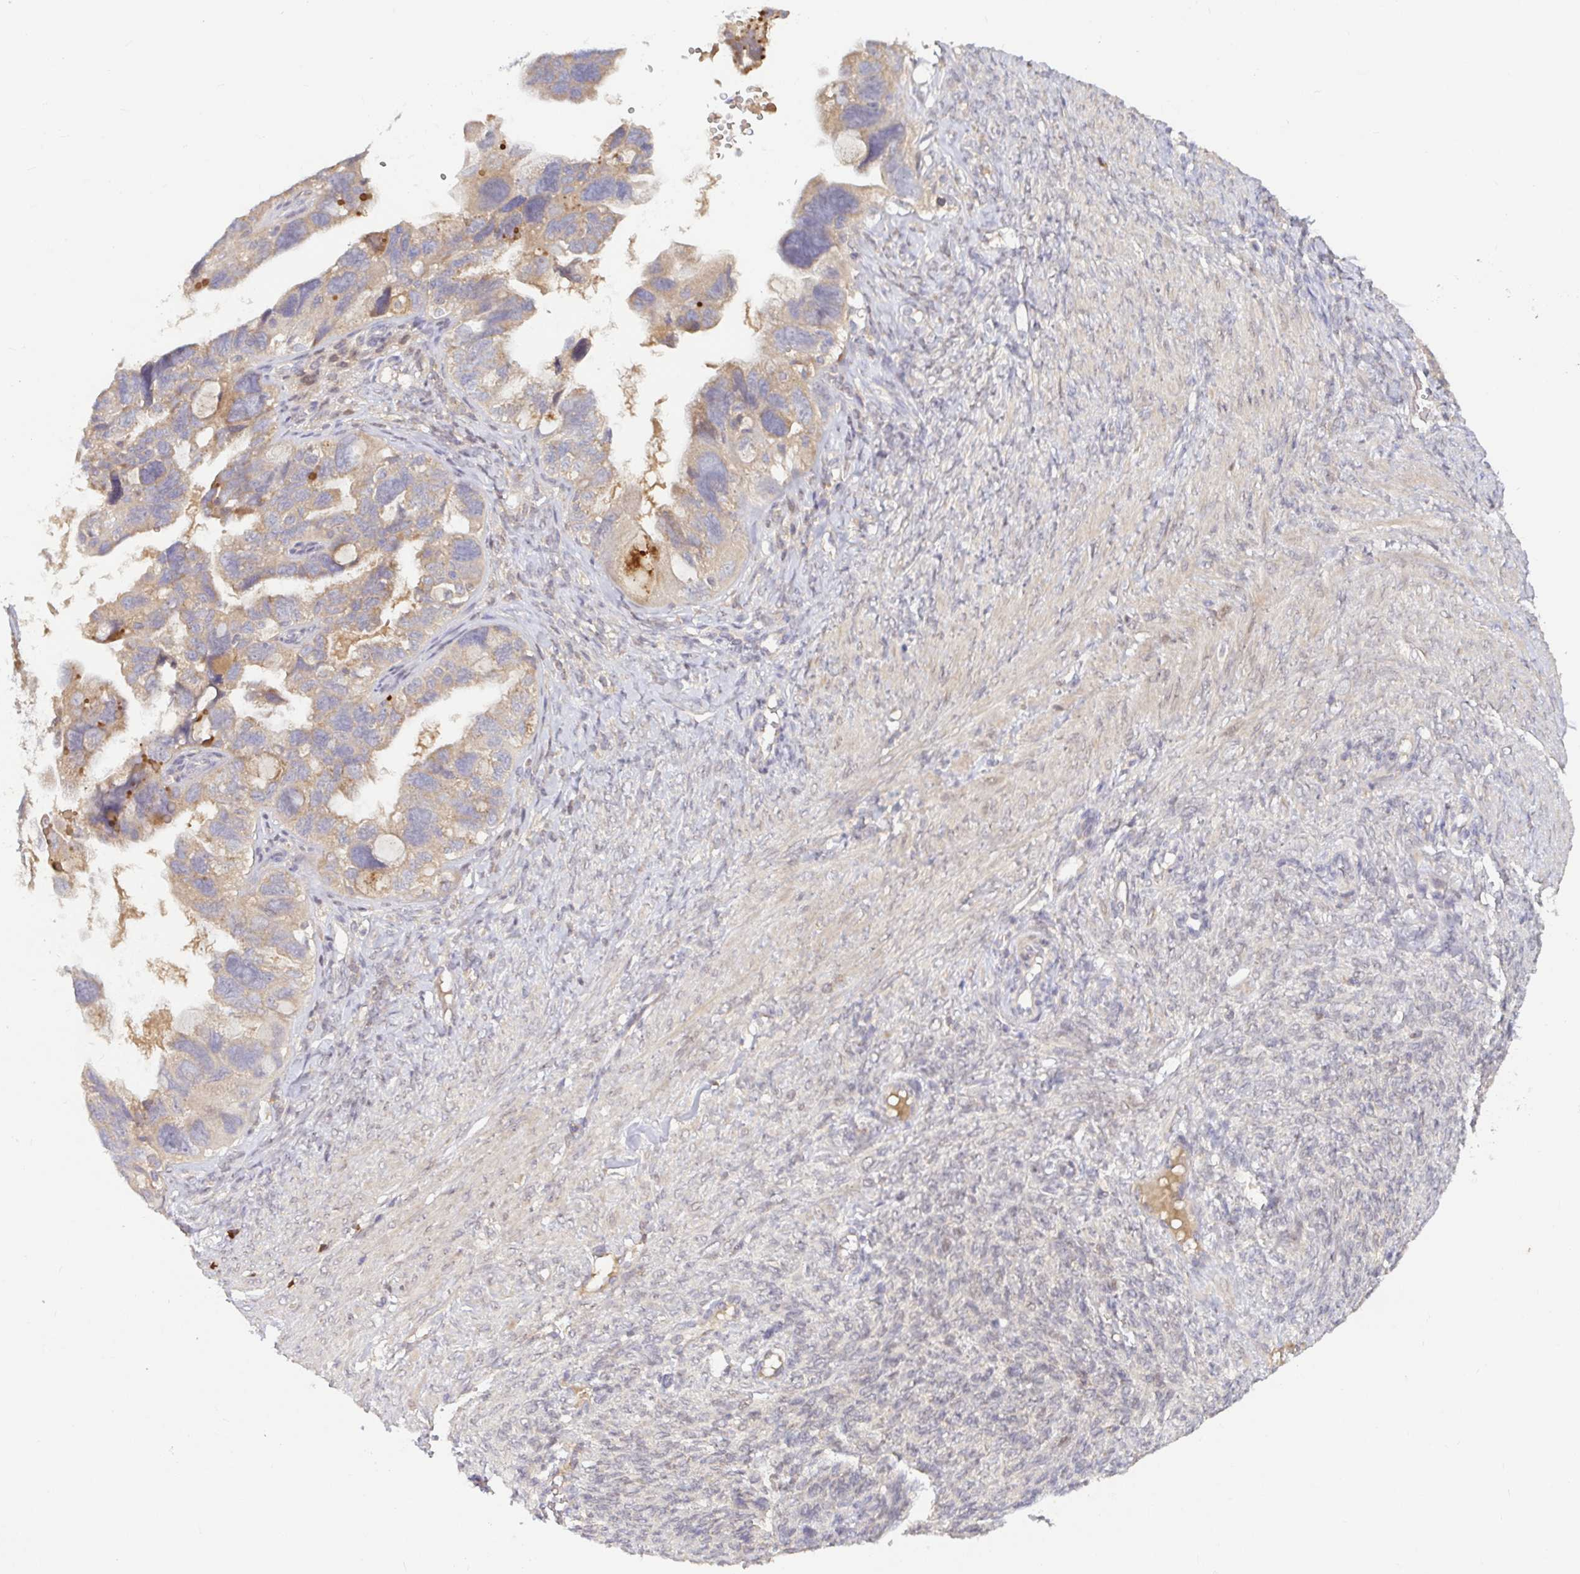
{"staining": {"intensity": "weak", "quantity": "25%-75%", "location": "cytoplasmic/membranous"}, "tissue": "ovarian cancer", "cell_type": "Tumor cells", "image_type": "cancer", "snomed": [{"axis": "morphology", "description": "Cystadenocarcinoma, serous, NOS"}, {"axis": "topography", "description": "Ovary"}], "caption": "An immunohistochemistry (IHC) image of tumor tissue is shown. Protein staining in brown shows weak cytoplasmic/membranous positivity in ovarian cancer within tumor cells.", "gene": "LARP1", "patient": {"sex": "female", "age": 60}}